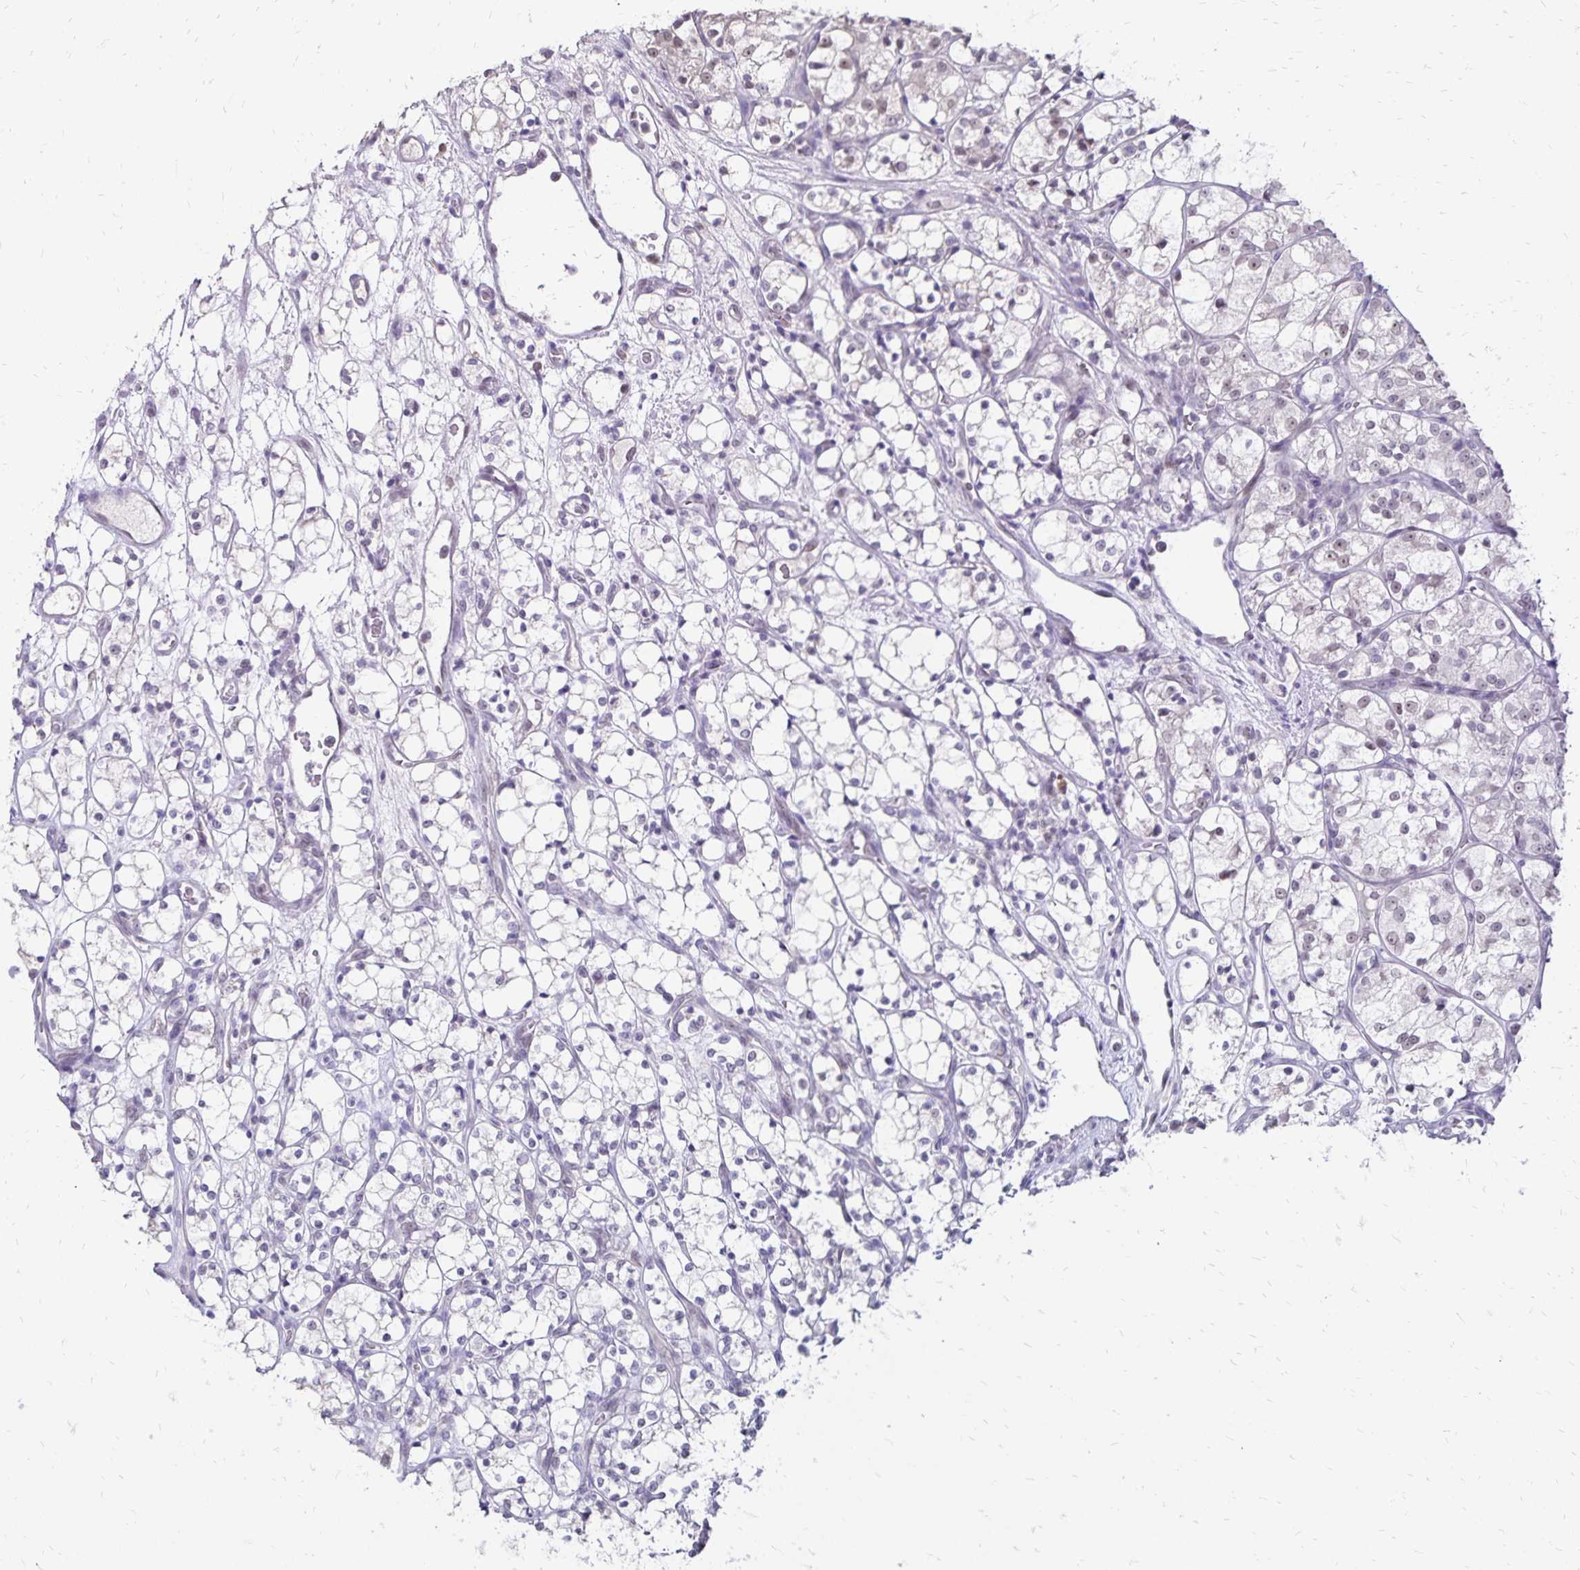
{"staining": {"intensity": "negative", "quantity": "none", "location": "none"}, "tissue": "renal cancer", "cell_type": "Tumor cells", "image_type": "cancer", "snomed": [{"axis": "morphology", "description": "Adenocarcinoma, NOS"}, {"axis": "topography", "description": "Kidney"}], "caption": "Immunohistochemical staining of renal cancer (adenocarcinoma) exhibits no significant expression in tumor cells.", "gene": "POLB", "patient": {"sex": "female", "age": 69}}